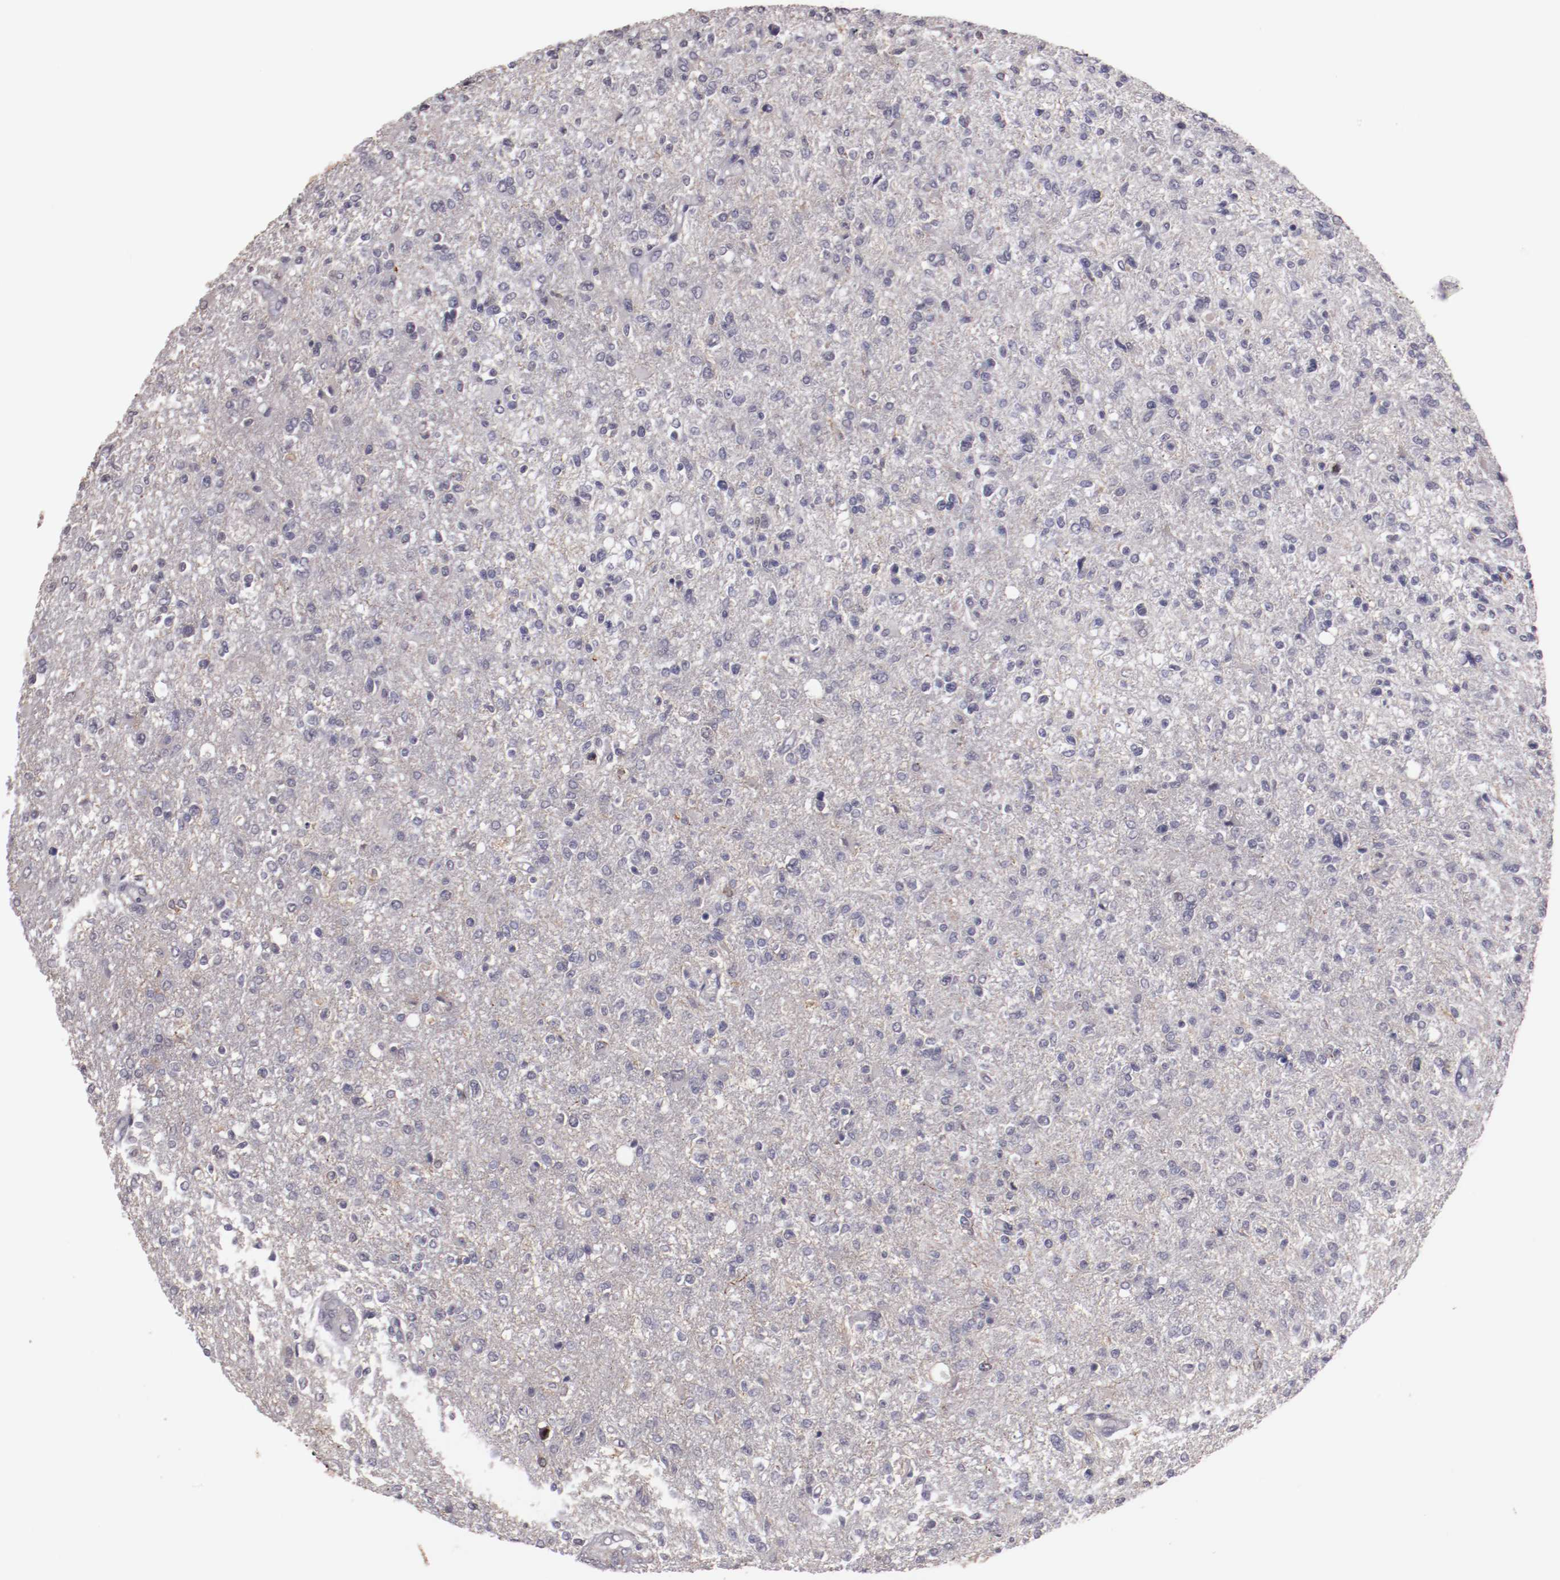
{"staining": {"intensity": "negative", "quantity": "none", "location": "none"}, "tissue": "glioma", "cell_type": "Tumor cells", "image_type": "cancer", "snomed": [{"axis": "morphology", "description": "Glioma, malignant, High grade"}, {"axis": "topography", "description": "Cerebral cortex"}], "caption": "Image shows no protein staining in tumor cells of high-grade glioma (malignant) tissue. (IHC, brightfield microscopy, high magnification).", "gene": "NRXN3", "patient": {"sex": "male", "age": 76}}